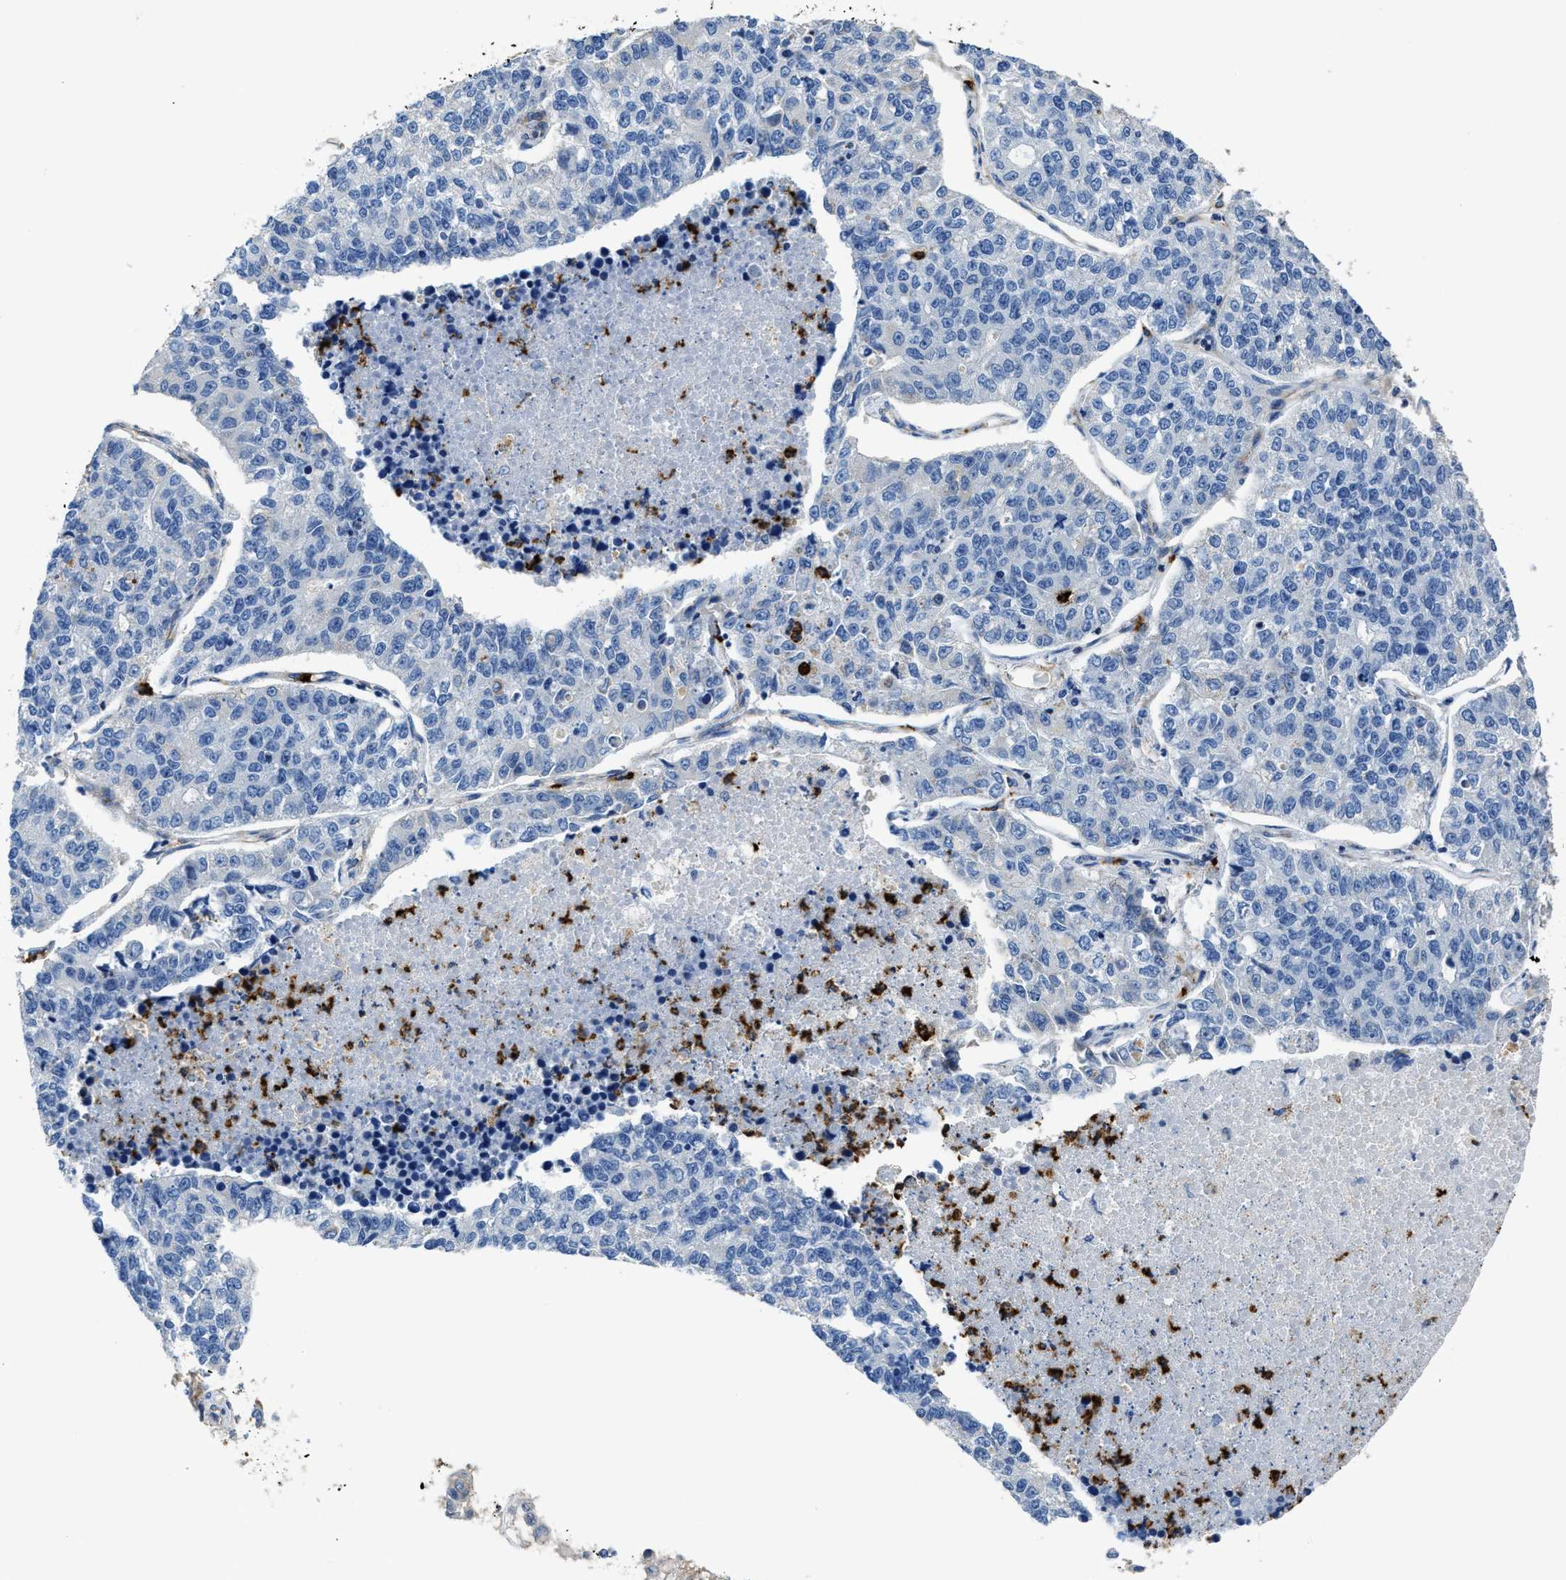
{"staining": {"intensity": "negative", "quantity": "none", "location": "none"}, "tissue": "lung cancer", "cell_type": "Tumor cells", "image_type": "cancer", "snomed": [{"axis": "morphology", "description": "Adenocarcinoma, NOS"}, {"axis": "topography", "description": "Lung"}], "caption": "Tumor cells are negative for protein expression in human adenocarcinoma (lung). (DAB immunohistochemistry (IHC), high magnification).", "gene": "TRAF6", "patient": {"sex": "male", "age": 49}}